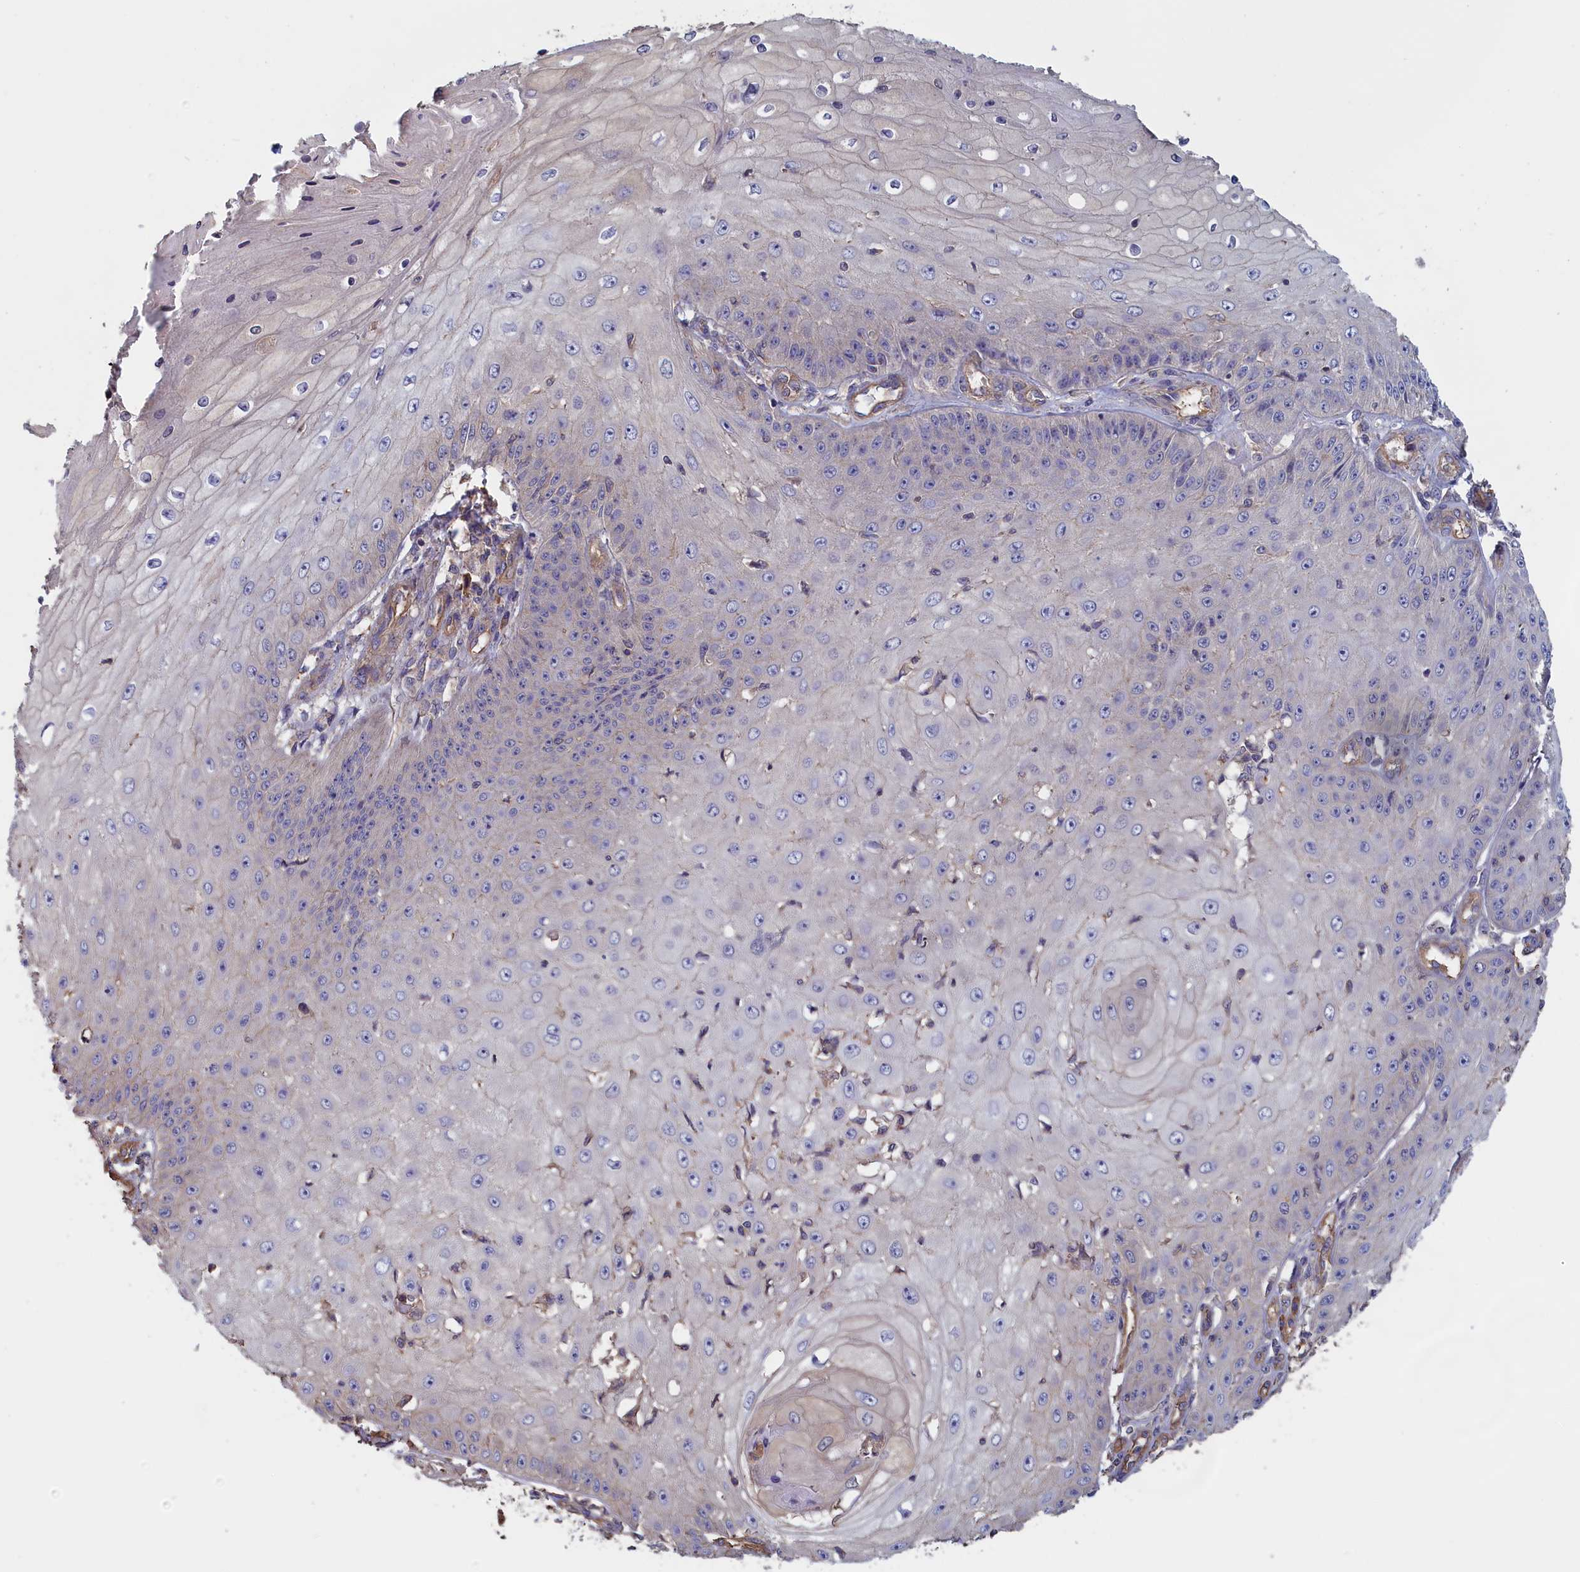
{"staining": {"intensity": "negative", "quantity": "none", "location": "none"}, "tissue": "skin cancer", "cell_type": "Tumor cells", "image_type": "cancer", "snomed": [{"axis": "morphology", "description": "Squamous cell carcinoma, NOS"}, {"axis": "topography", "description": "Skin"}], "caption": "Tumor cells show no significant staining in skin cancer.", "gene": "ANKRD2", "patient": {"sex": "male", "age": 70}}